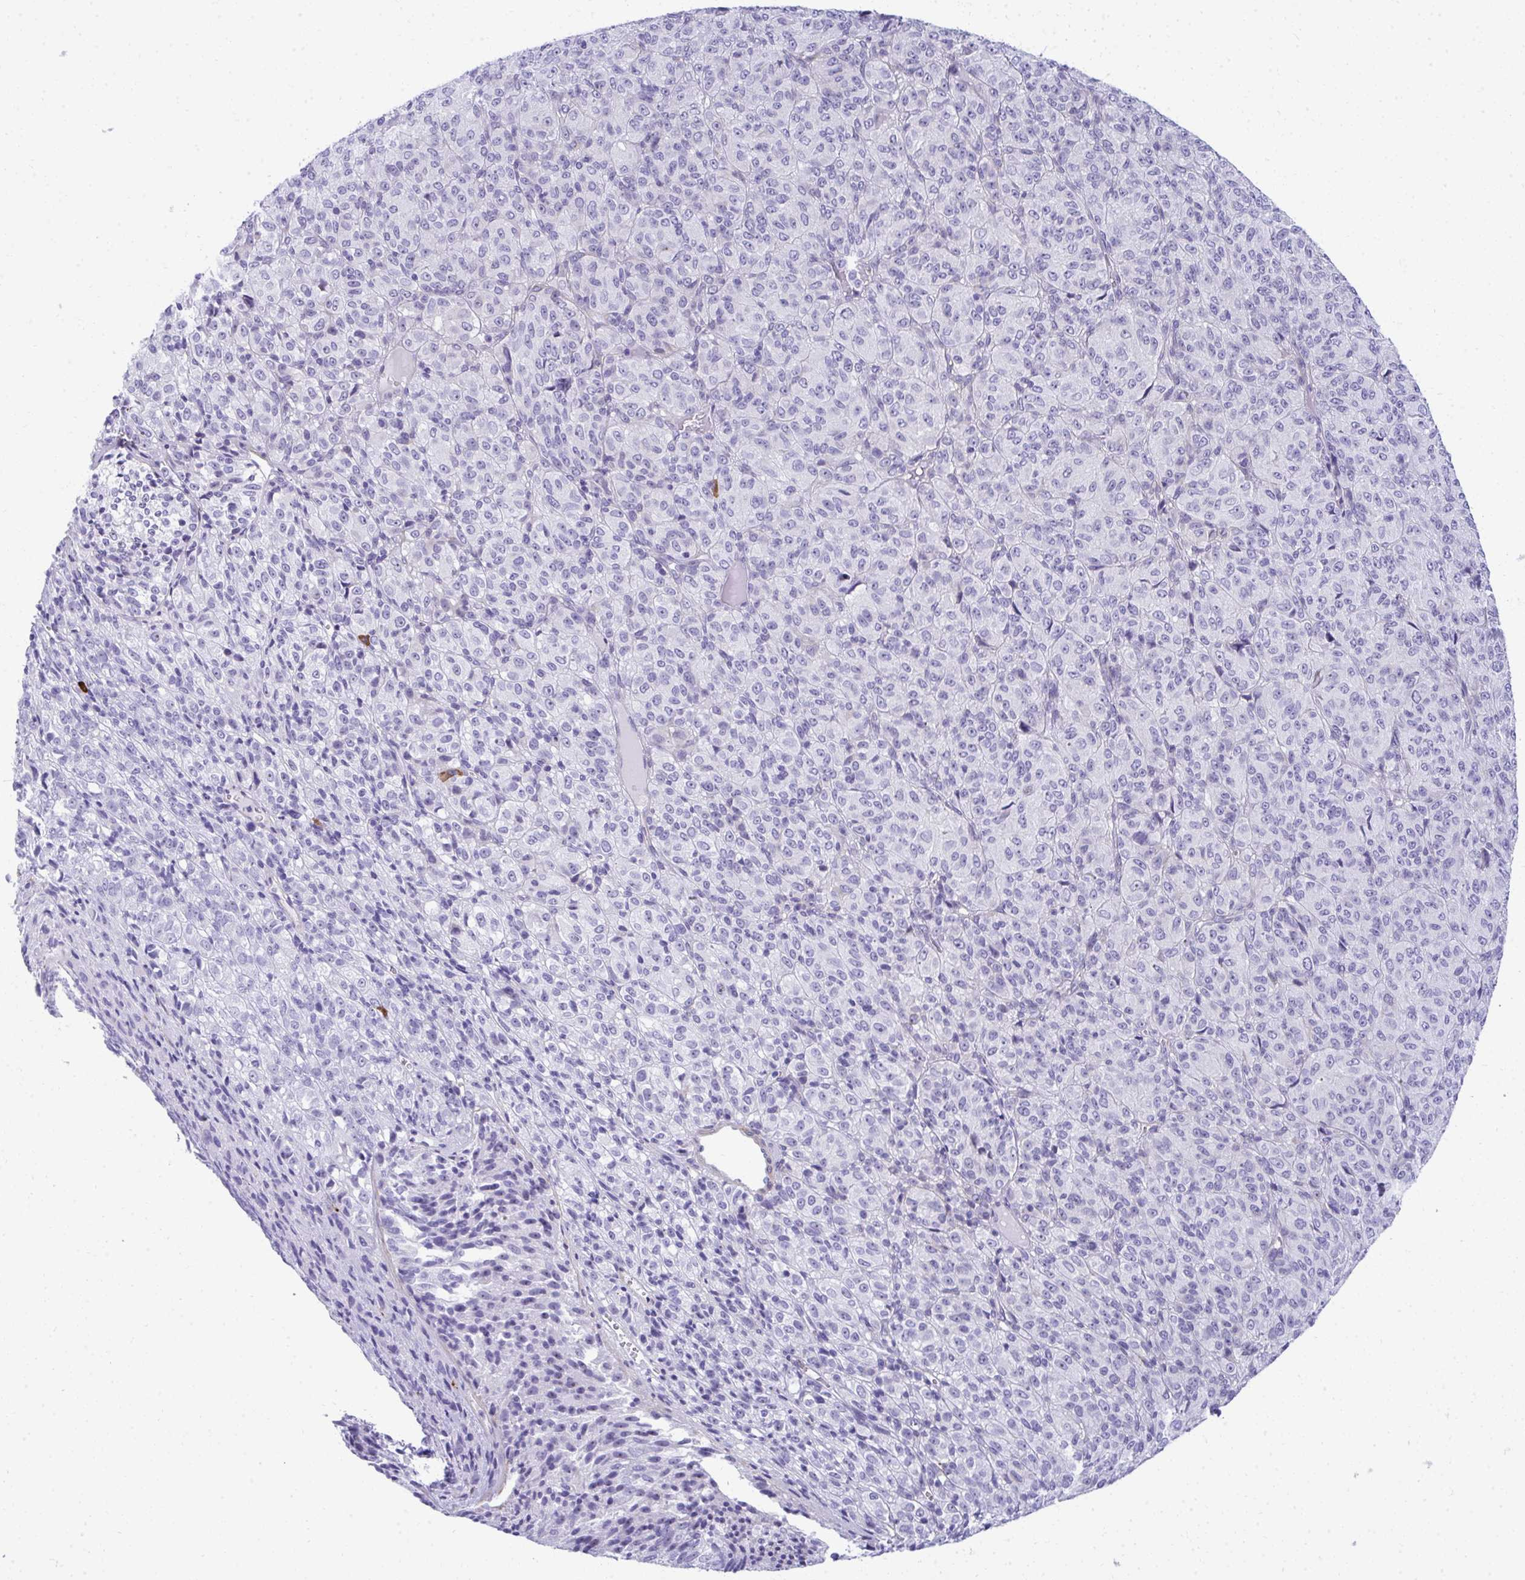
{"staining": {"intensity": "negative", "quantity": "none", "location": "none"}, "tissue": "melanoma", "cell_type": "Tumor cells", "image_type": "cancer", "snomed": [{"axis": "morphology", "description": "Malignant melanoma, Metastatic site"}, {"axis": "topography", "description": "Brain"}], "caption": "Protein analysis of malignant melanoma (metastatic site) shows no significant positivity in tumor cells. (Stains: DAB (3,3'-diaminobenzidine) immunohistochemistry with hematoxylin counter stain, Microscopy: brightfield microscopy at high magnification).", "gene": "PUS7L", "patient": {"sex": "female", "age": 56}}